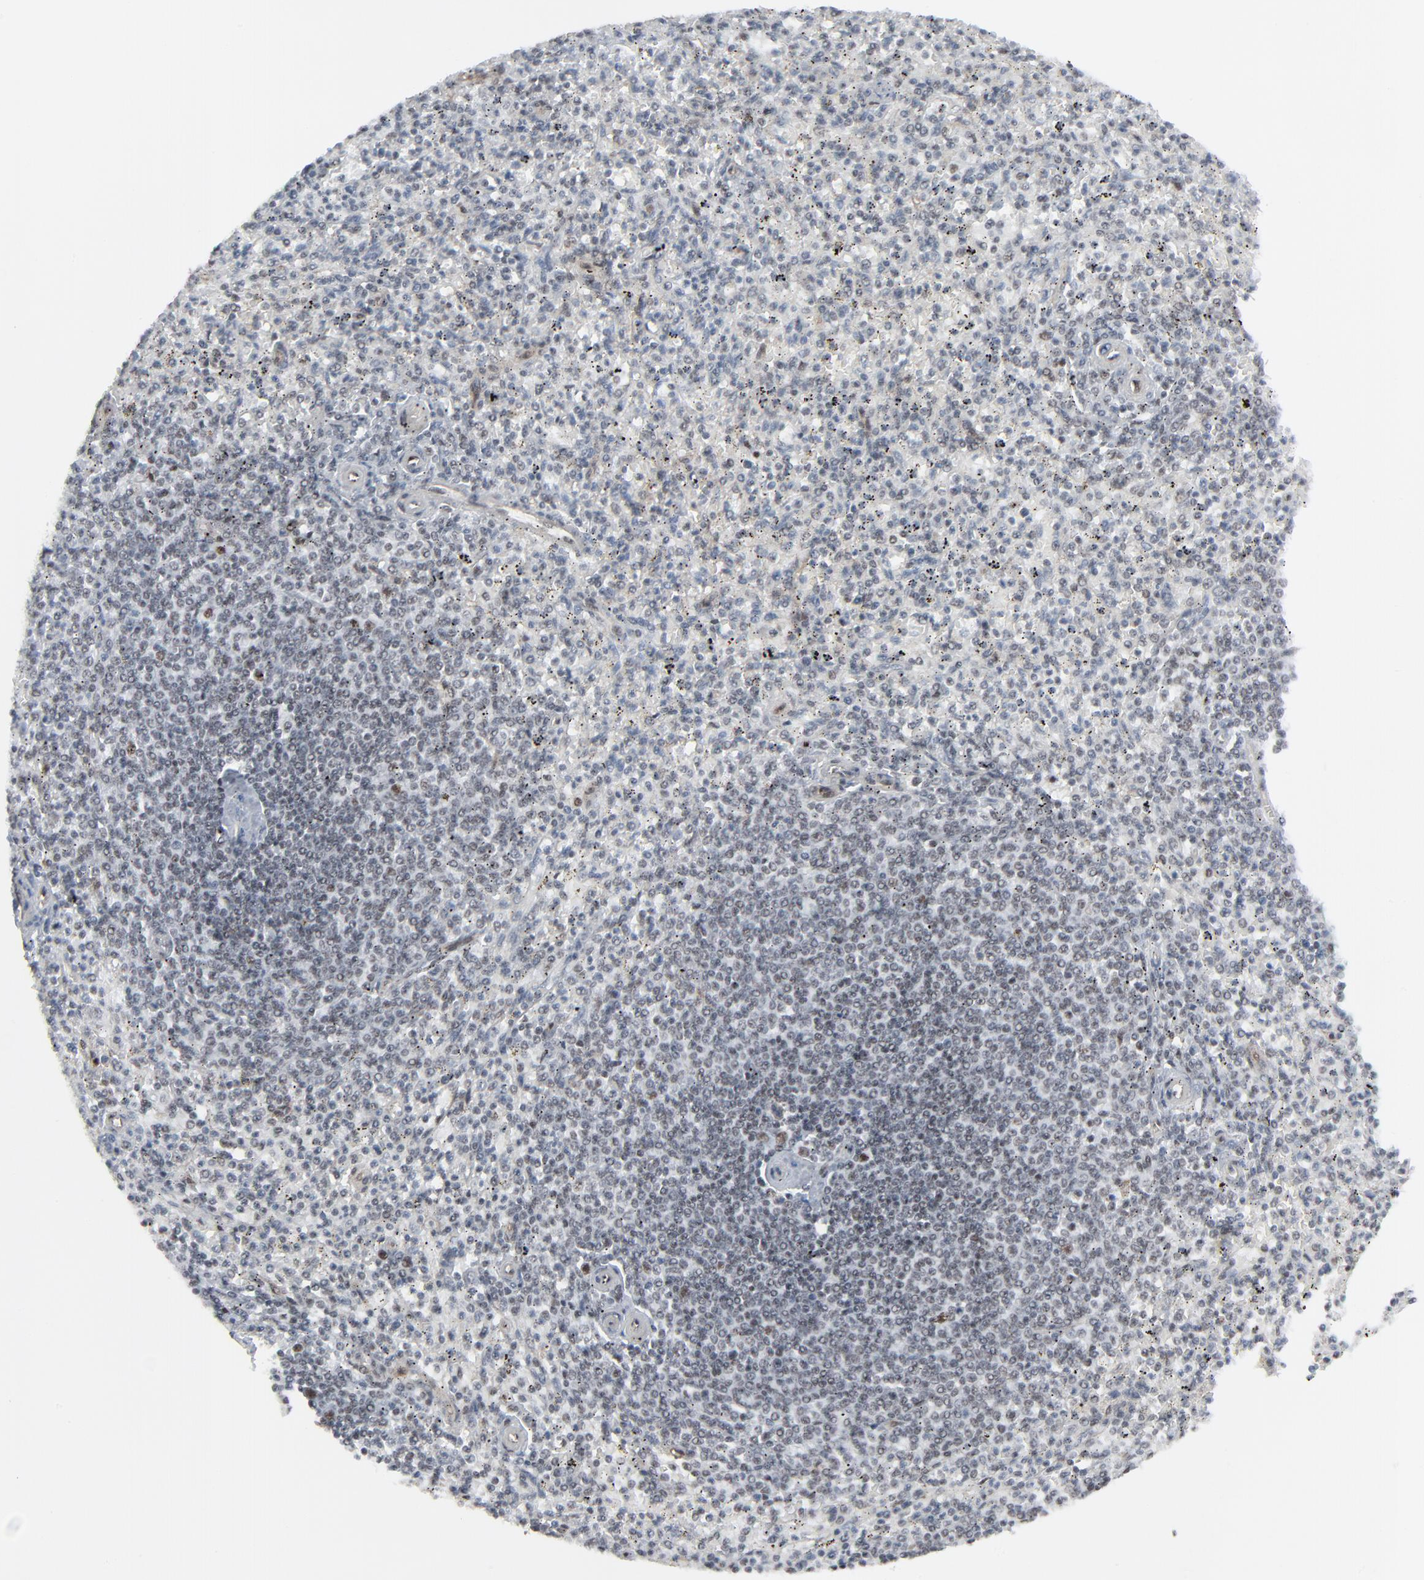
{"staining": {"intensity": "weak", "quantity": "<25%", "location": "nuclear"}, "tissue": "spleen", "cell_type": "Cells in red pulp", "image_type": "normal", "snomed": [{"axis": "morphology", "description": "Normal tissue, NOS"}, {"axis": "topography", "description": "Spleen"}], "caption": "This is an immunohistochemistry histopathology image of unremarkable human spleen. There is no expression in cells in red pulp.", "gene": "FBXO28", "patient": {"sex": "male", "age": 72}}